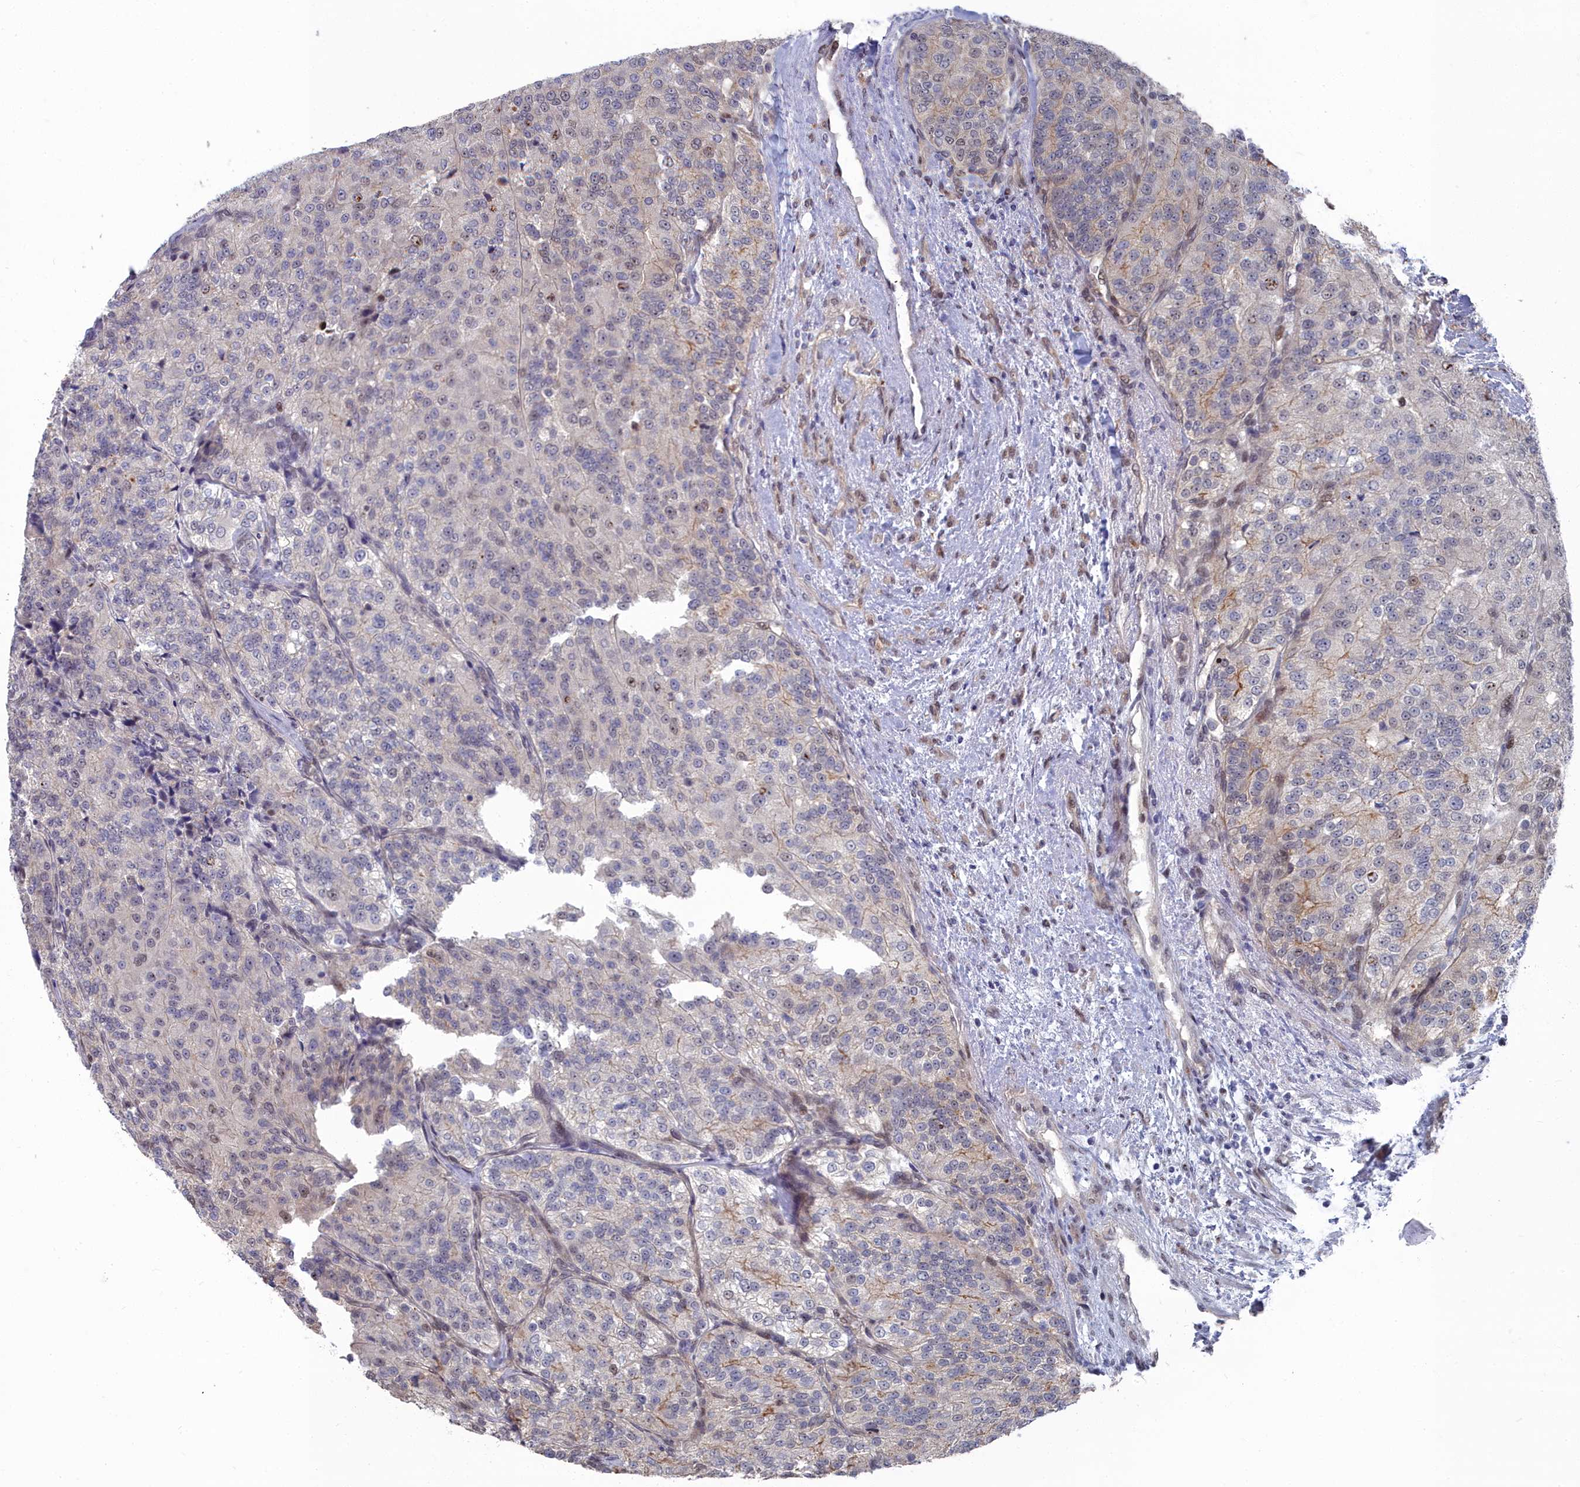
{"staining": {"intensity": "moderate", "quantity": "<25%", "location": "nuclear"}, "tissue": "renal cancer", "cell_type": "Tumor cells", "image_type": "cancer", "snomed": [{"axis": "morphology", "description": "Adenocarcinoma, NOS"}, {"axis": "topography", "description": "Kidney"}], "caption": "Immunohistochemical staining of human renal adenocarcinoma exhibits low levels of moderate nuclear protein expression in approximately <25% of tumor cells.", "gene": "RPS27A", "patient": {"sex": "female", "age": 63}}